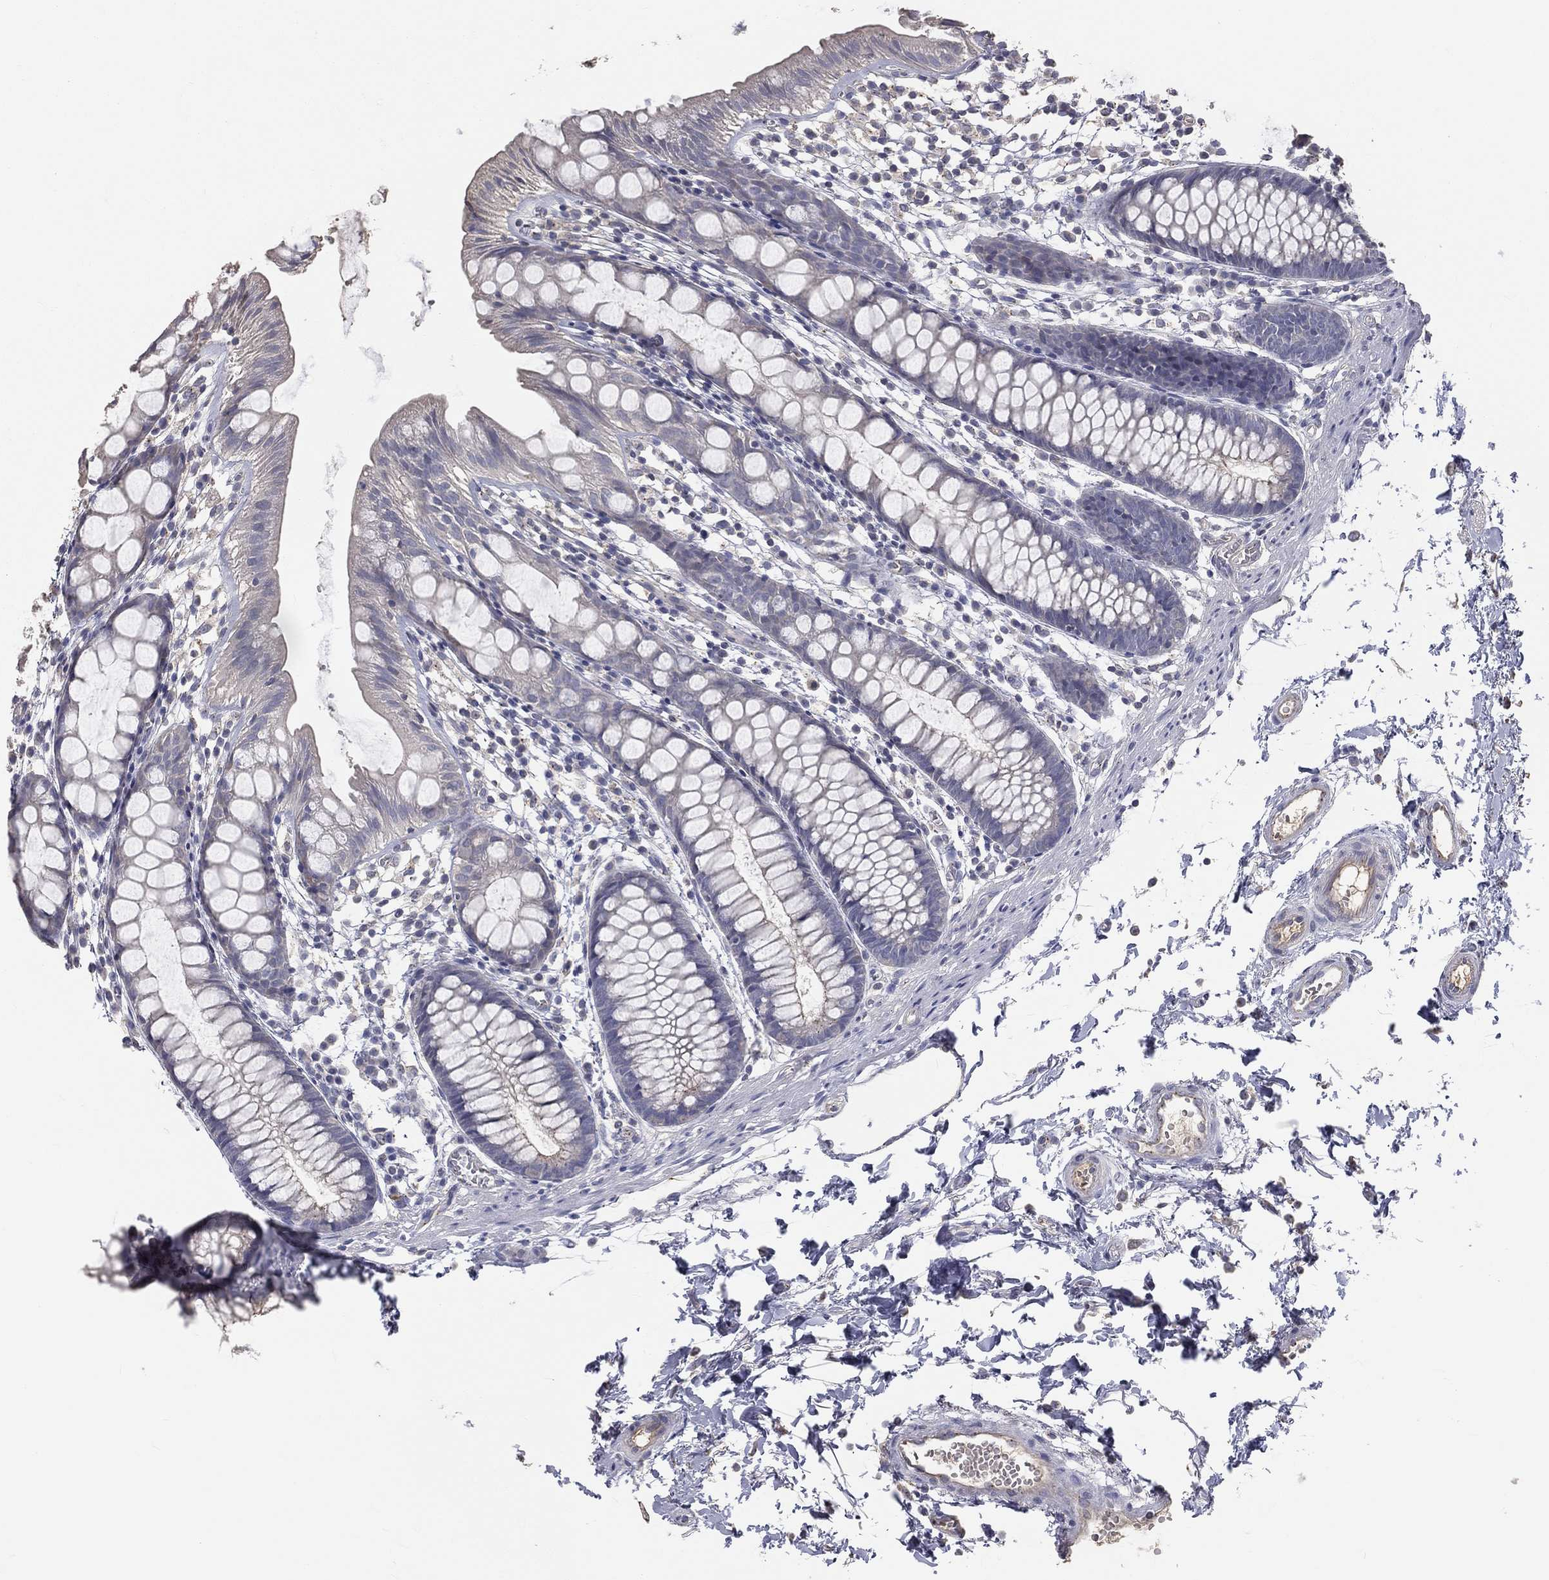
{"staining": {"intensity": "negative", "quantity": "none", "location": "none"}, "tissue": "rectum", "cell_type": "Glandular cells", "image_type": "normal", "snomed": [{"axis": "morphology", "description": "Normal tissue, NOS"}, {"axis": "topography", "description": "Rectum"}], "caption": "This is an immunohistochemistry (IHC) photomicrograph of benign rectum. There is no positivity in glandular cells.", "gene": "CROCC", "patient": {"sex": "male", "age": 57}}